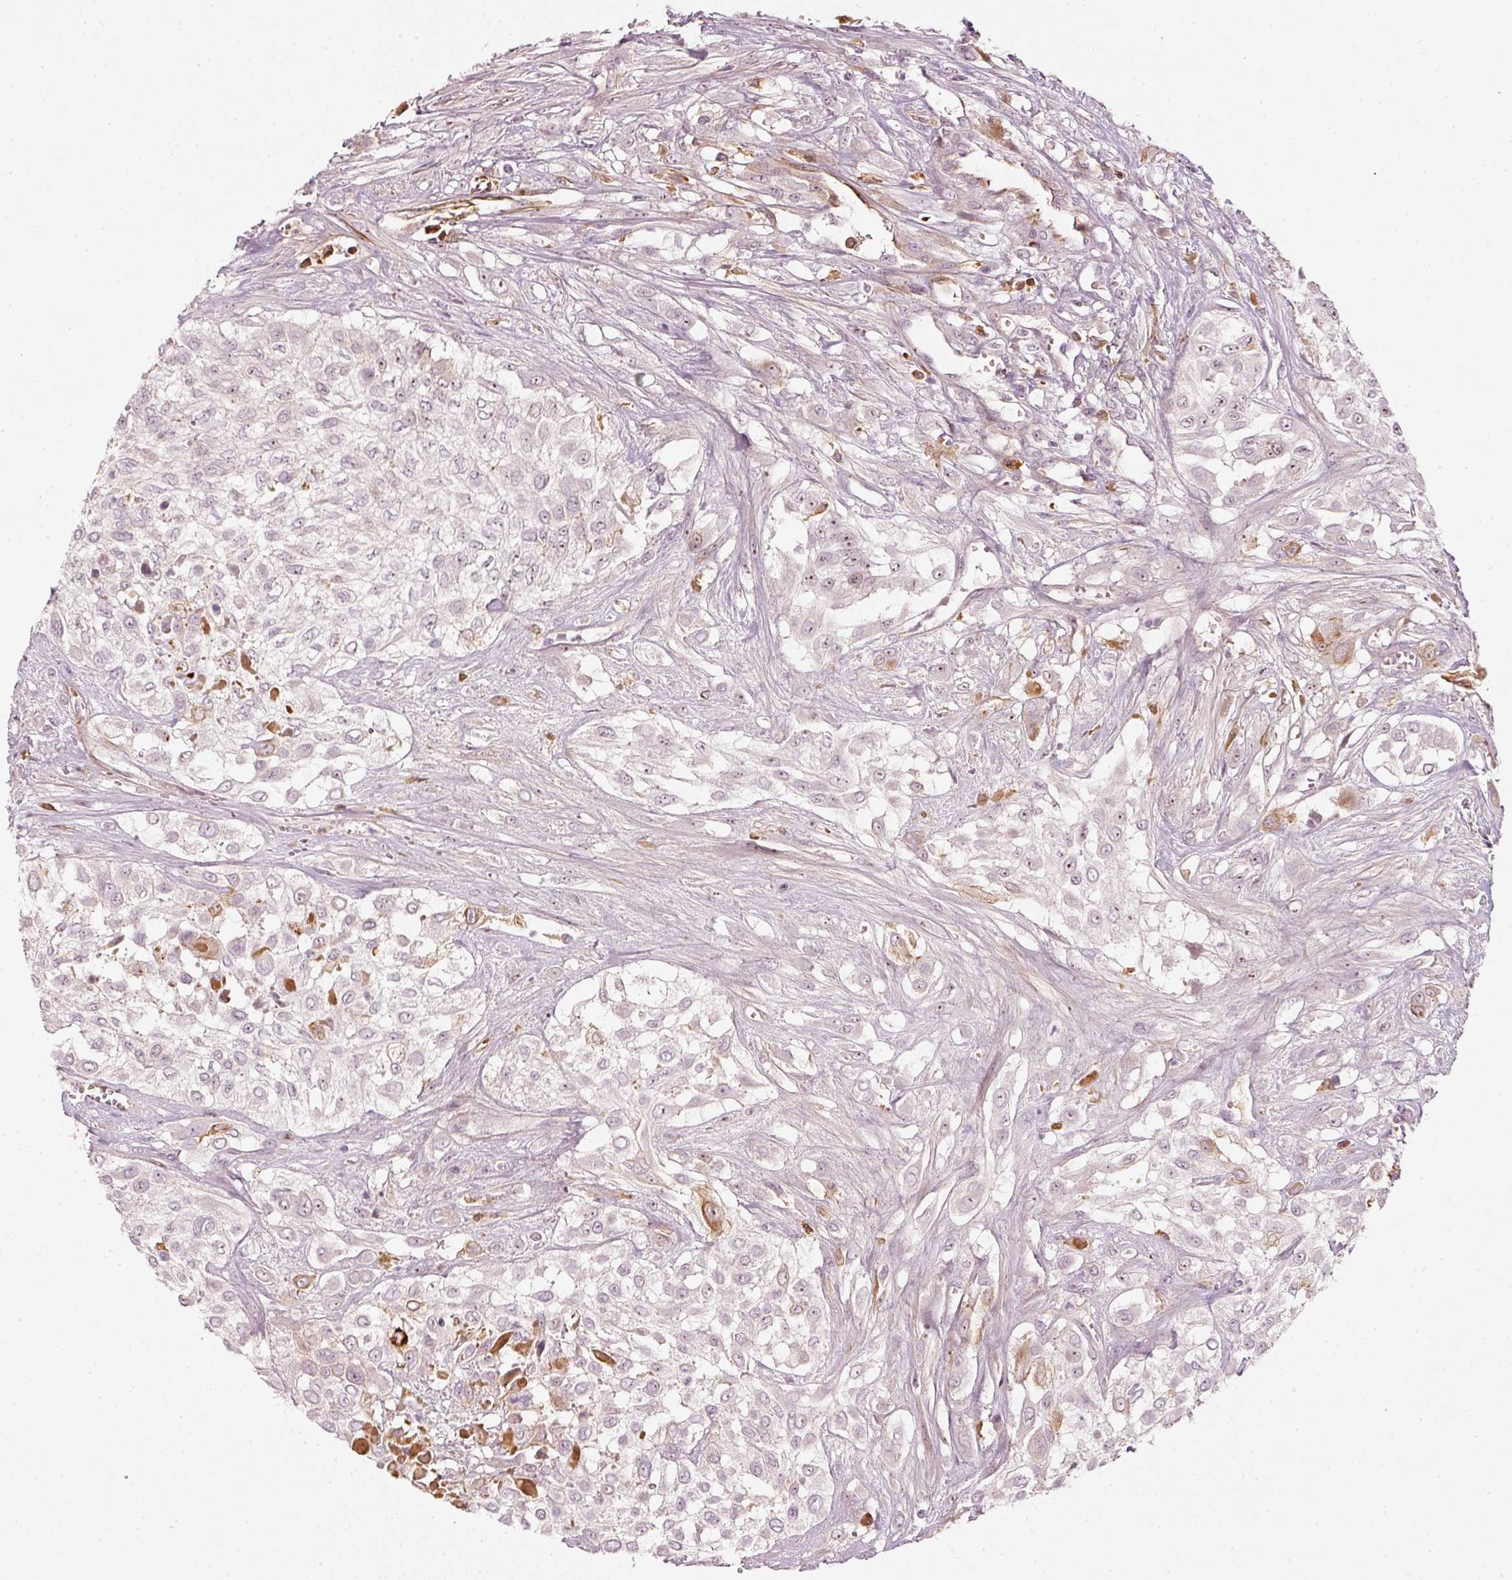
{"staining": {"intensity": "moderate", "quantity": "<25%", "location": "cytoplasmic/membranous"}, "tissue": "urothelial cancer", "cell_type": "Tumor cells", "image_type": "cancer", "snomed": [{"axis": "morphology", "description": "Urothelial carcinoma, High grade"}, {"axis": "topography", "description": "Urinary bladder"}], "caption": "A histopathology image of human urothelial carcinoma (high-grade) stained for a protein reveals moderate cytoplasmic/membranous brown staining in tumor cells.", "gene": "VCAM1", "patient": {"sex": "male", "age": 57}}